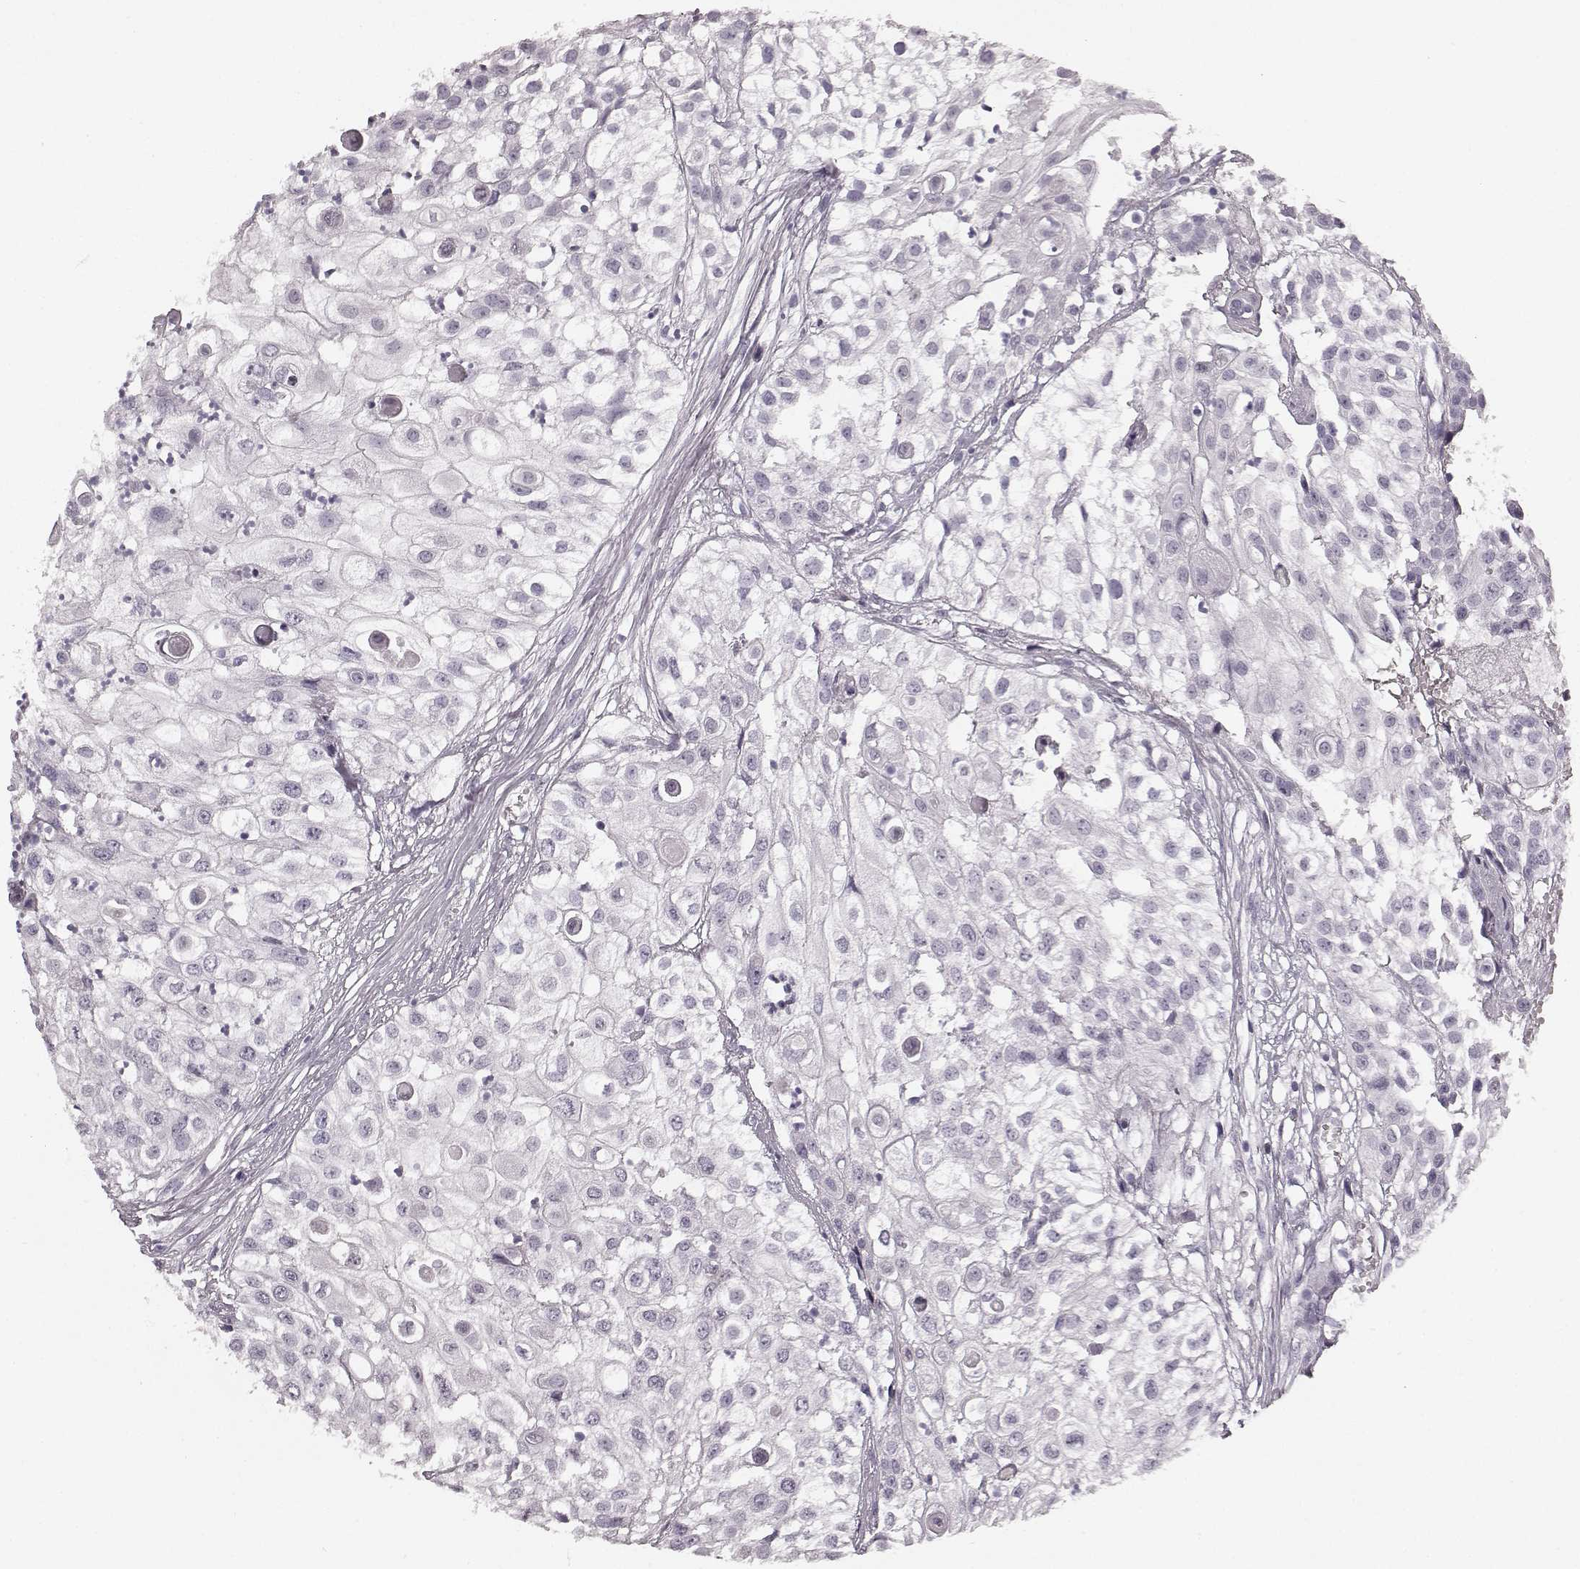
{"staining": {"intensity": "negative", "quantity": "none", "location": "none"}, "tissue": "urothelial cancer", "cell_type": "Tumor cells", "image_type": "cancer", "snomed": [{"axis": "morphology", "description": "Urothelial carcinoma, High grade"}, {"axis": "topography", "description": "Urinary bladder"}], "caption": "Tumor cells are negative for protein expression in human urothelial cancer.", "gene": "TMPRSS15", "patient": {"sex": "female", "age": 79}}